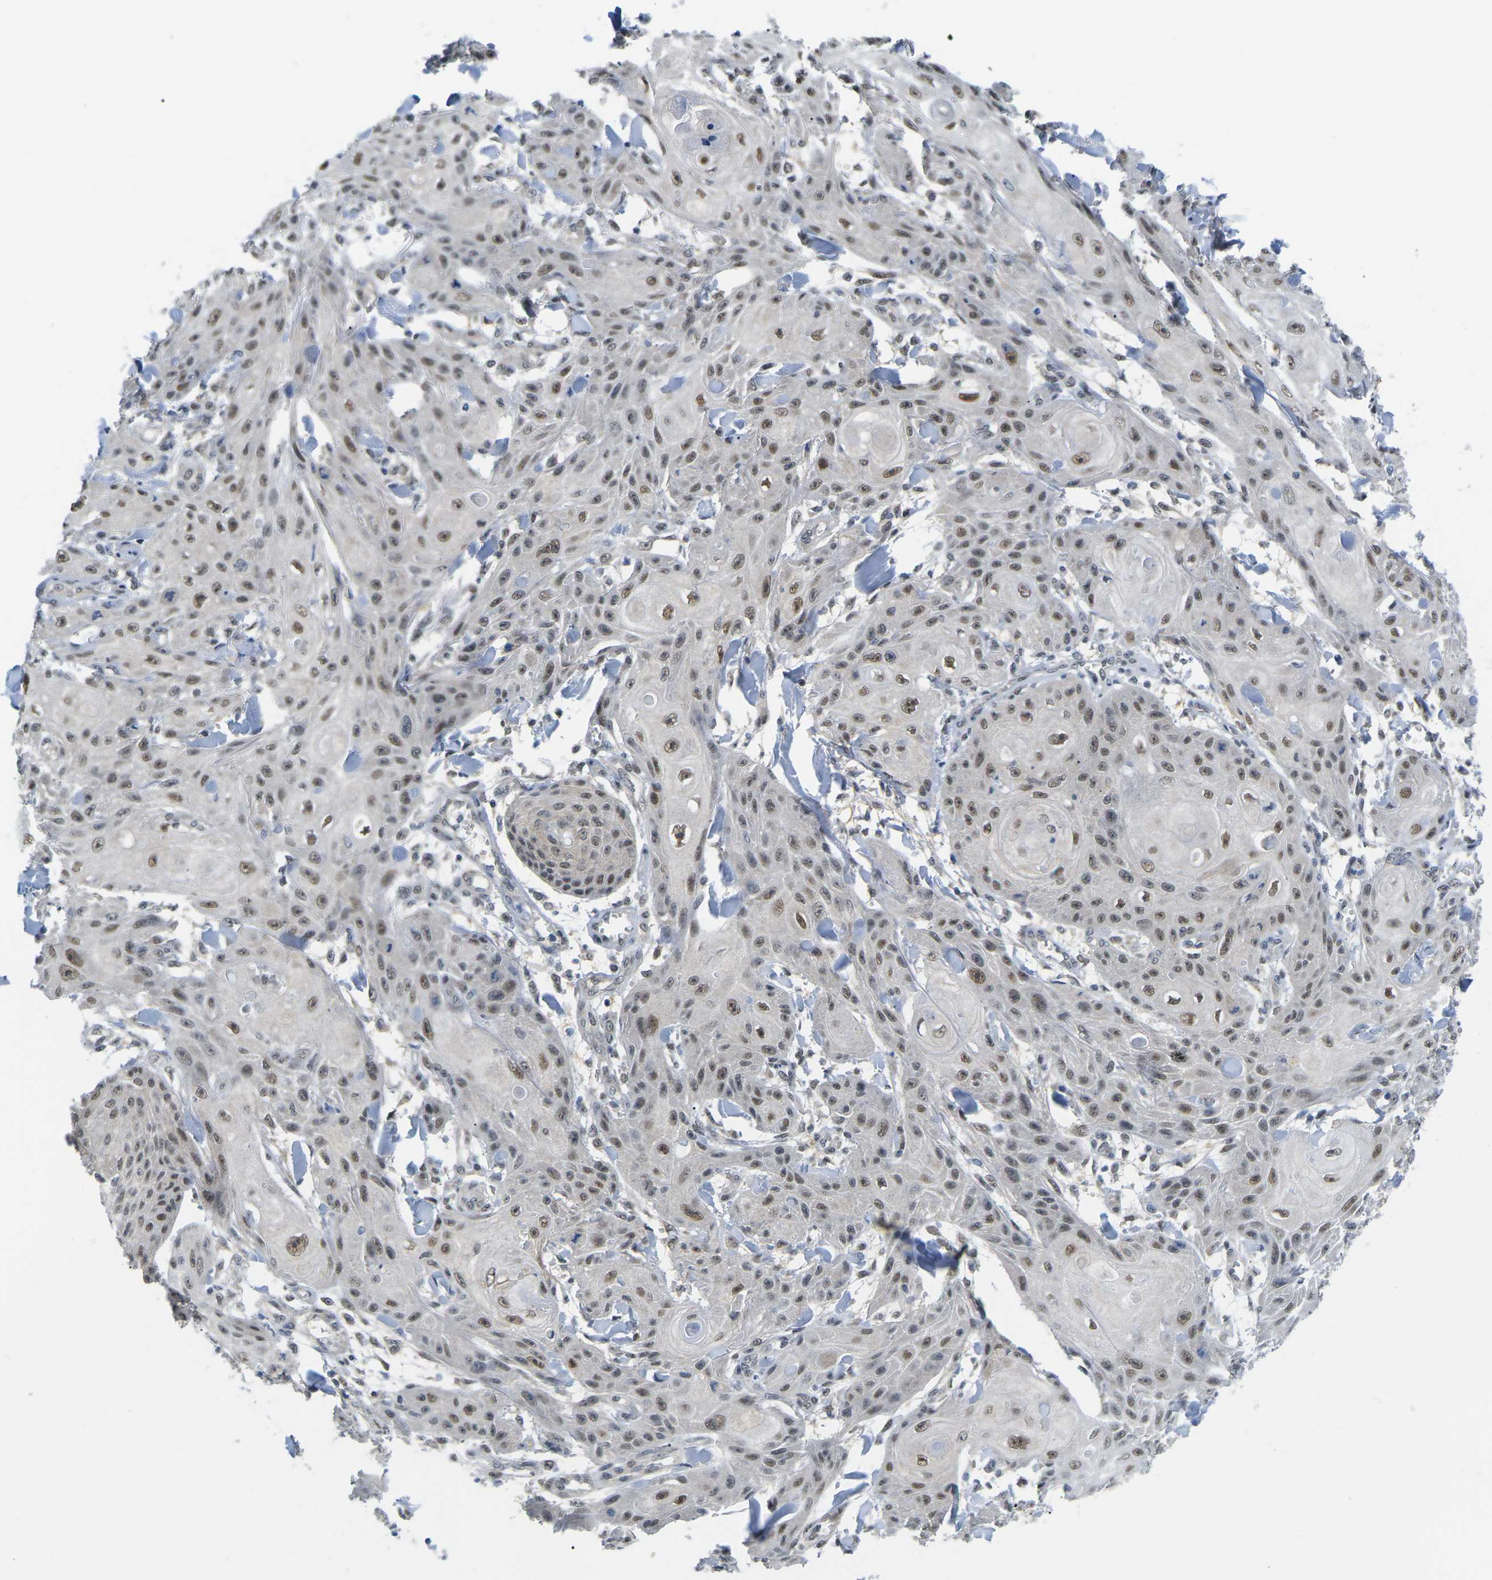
{"staining": {"intensity": "moderate", "quantity": ">75%", "location": "nuclear"}, "tissue": "skin cancer", "cell_type": "Tumor cells", "image_type": "cancer", "snomed": [{"axis": "morphology", "description": "Squamous cell carcinoma, NOS"}, {"axis": "topography", "description": "Skin"}], "caption": "The histopathology image reveals a brown stain indicating the presence of a protein in the nuclear of tumor cells in skin cancer (squamous cell carcinoma).", "gene": "UBA7", "patient": {"sex": "male", "age": 74}}